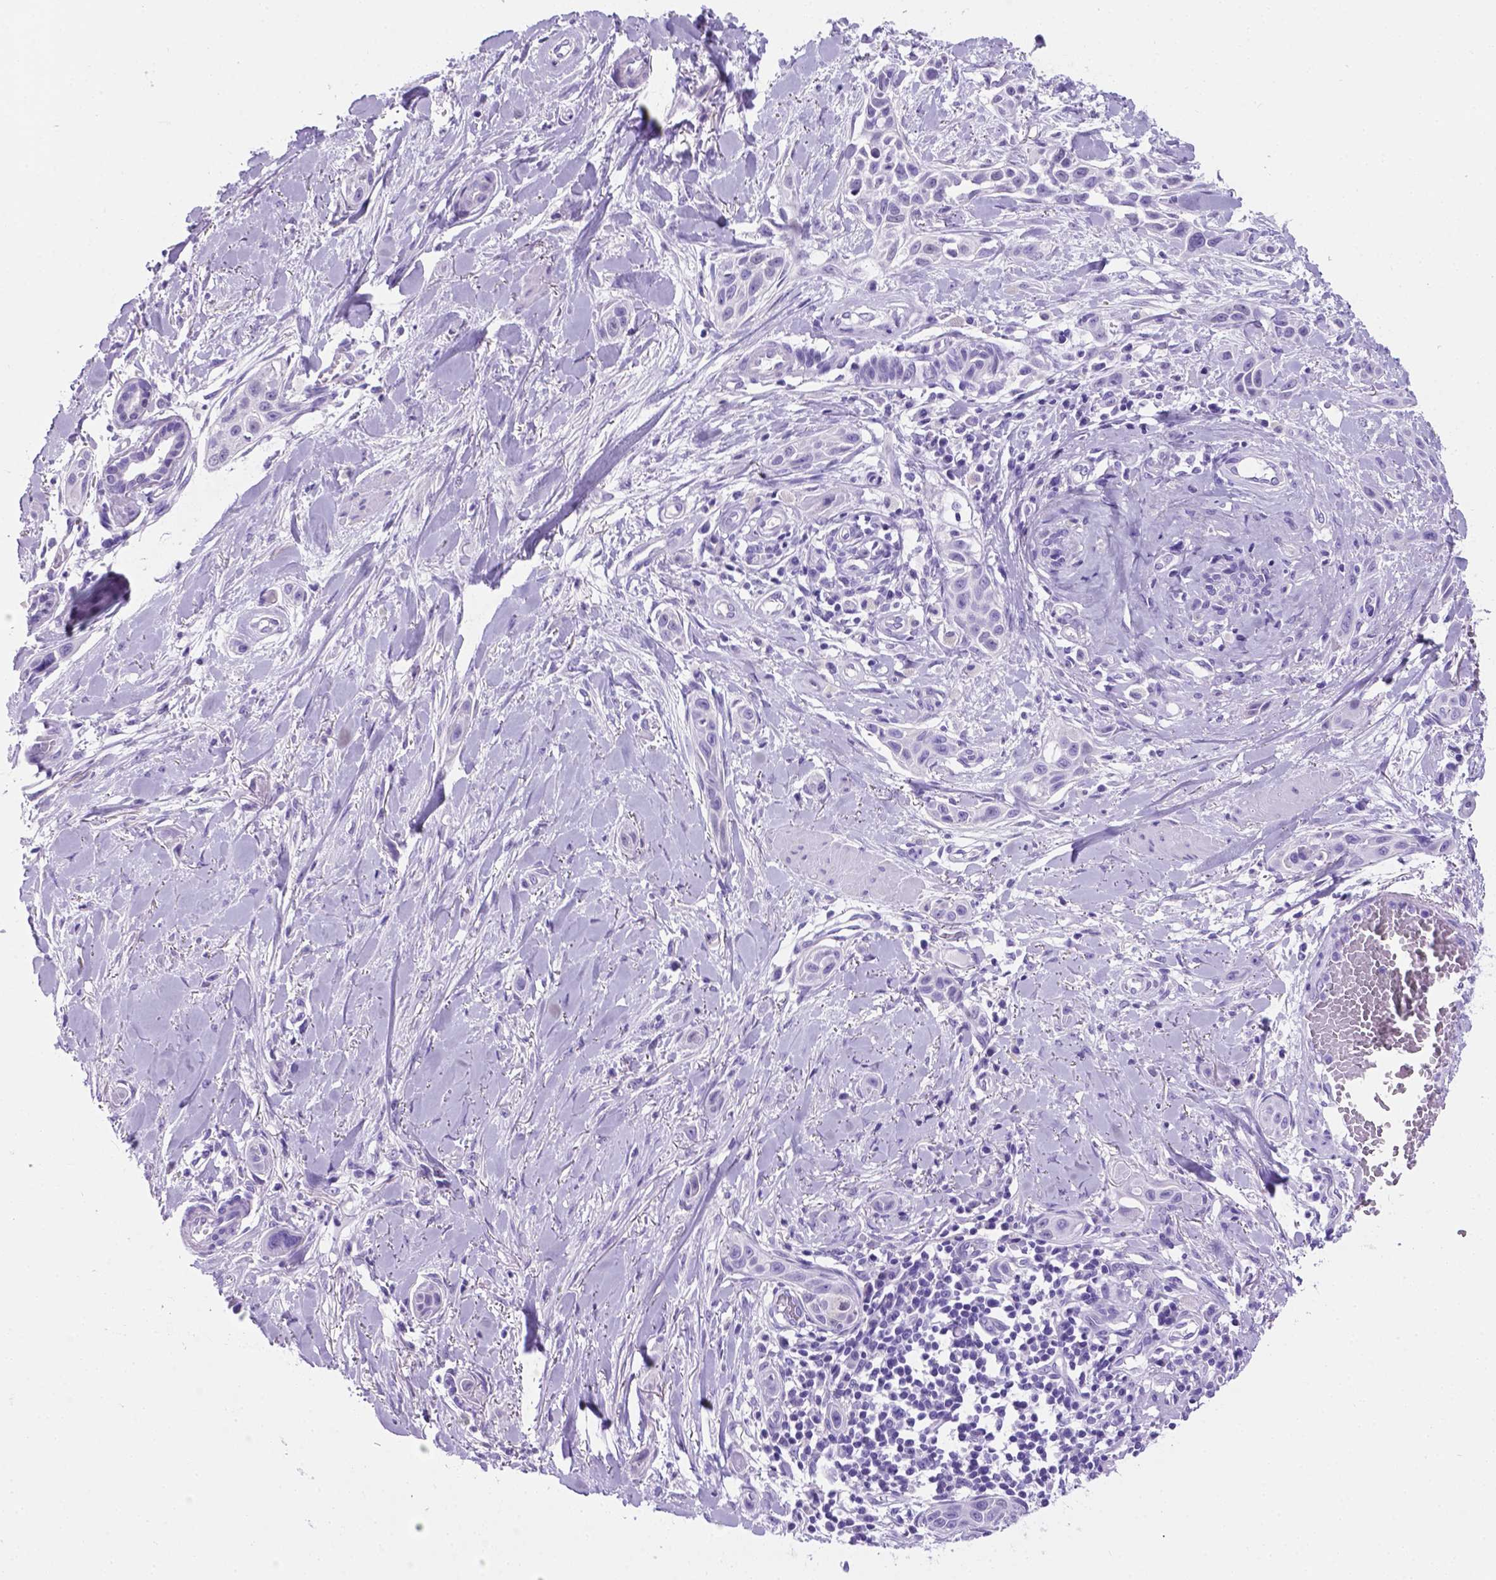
{"staining": {"intensity": "negative", "quantity": "none", "location": "none"}, "tissue": "skin cancer", "cell_type": "Tumor cells", "image_type": "cancer", "snomed": [{"axis": "morphology", "description": "Squamous cell carcinoma, NOS"}, {"axis": "topography", "description": "Skin"}], "caption": "Protein analysis of skin cancer reveals no significant expression in tumor cells. The staining was performed using DAB to visualize the protein expression in brown, while the nuclei were stained in blue with hematoxylin (Magnification: 20x).", "gene": "C17orf107", "patient": {"sex": "female", "age": 69}}